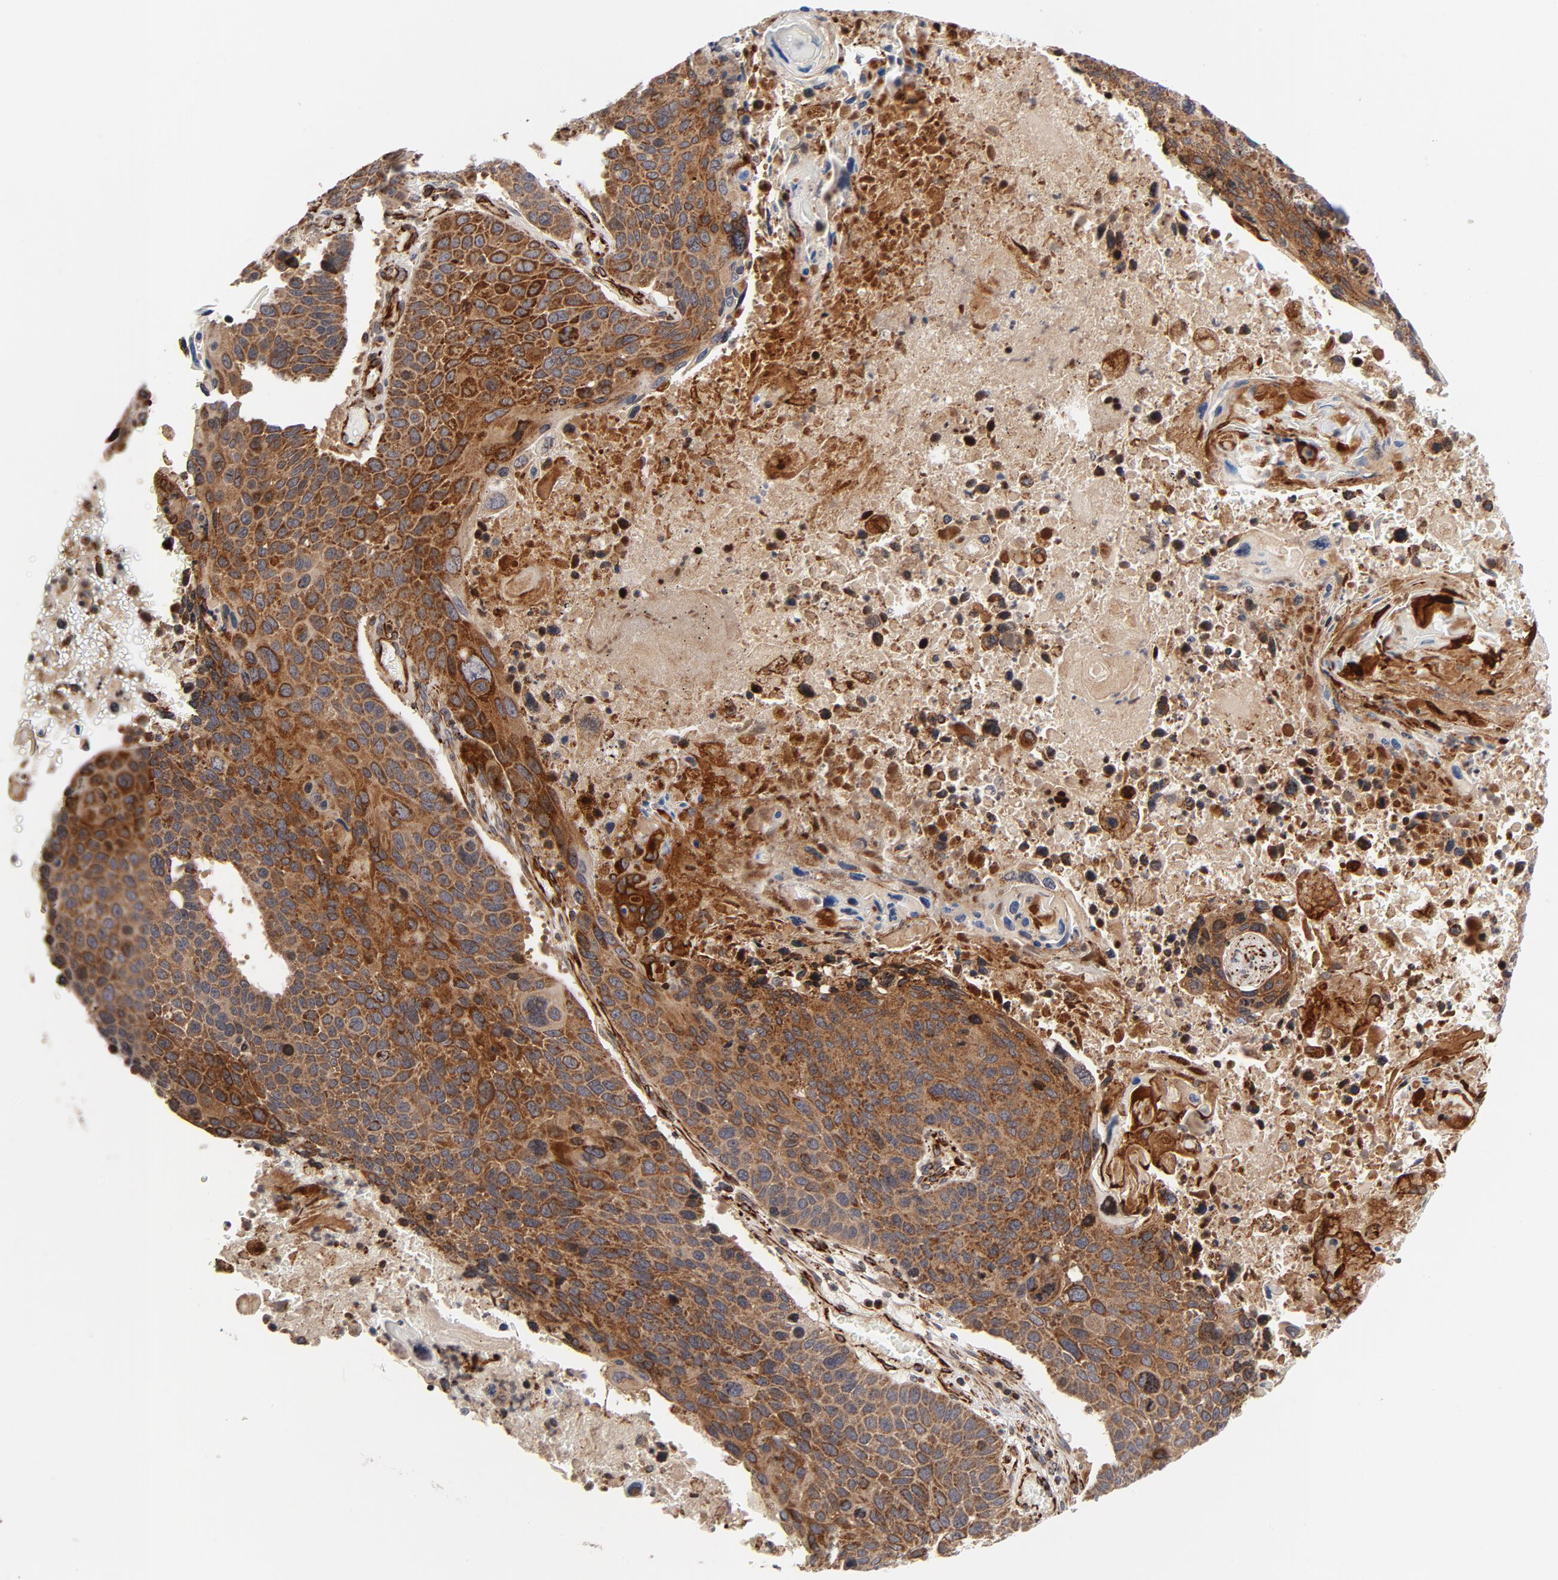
{"staining": {"intensity": "moderate", "quantity": ">75%", "location": "cytoplasmic/membranous"}, "tissue": "lung cancer", "cell_type": "Tumor cells", "image_type": "cancer", "snomed": [{"axis": "morphology", "description": "Squamous cell carcinoma, NOS"}, {"axis": "topography", "description": "Lung"}], "caption": "This is an image of immunohistochemistry (IHC) staining of lung cancer (squamous cell carcinoma), which shows moderate expression in the cytoplasmic/membranous of tumor cells.", "gene": "DNAAF2", "patient": {"sex": "male", "age": 68}}